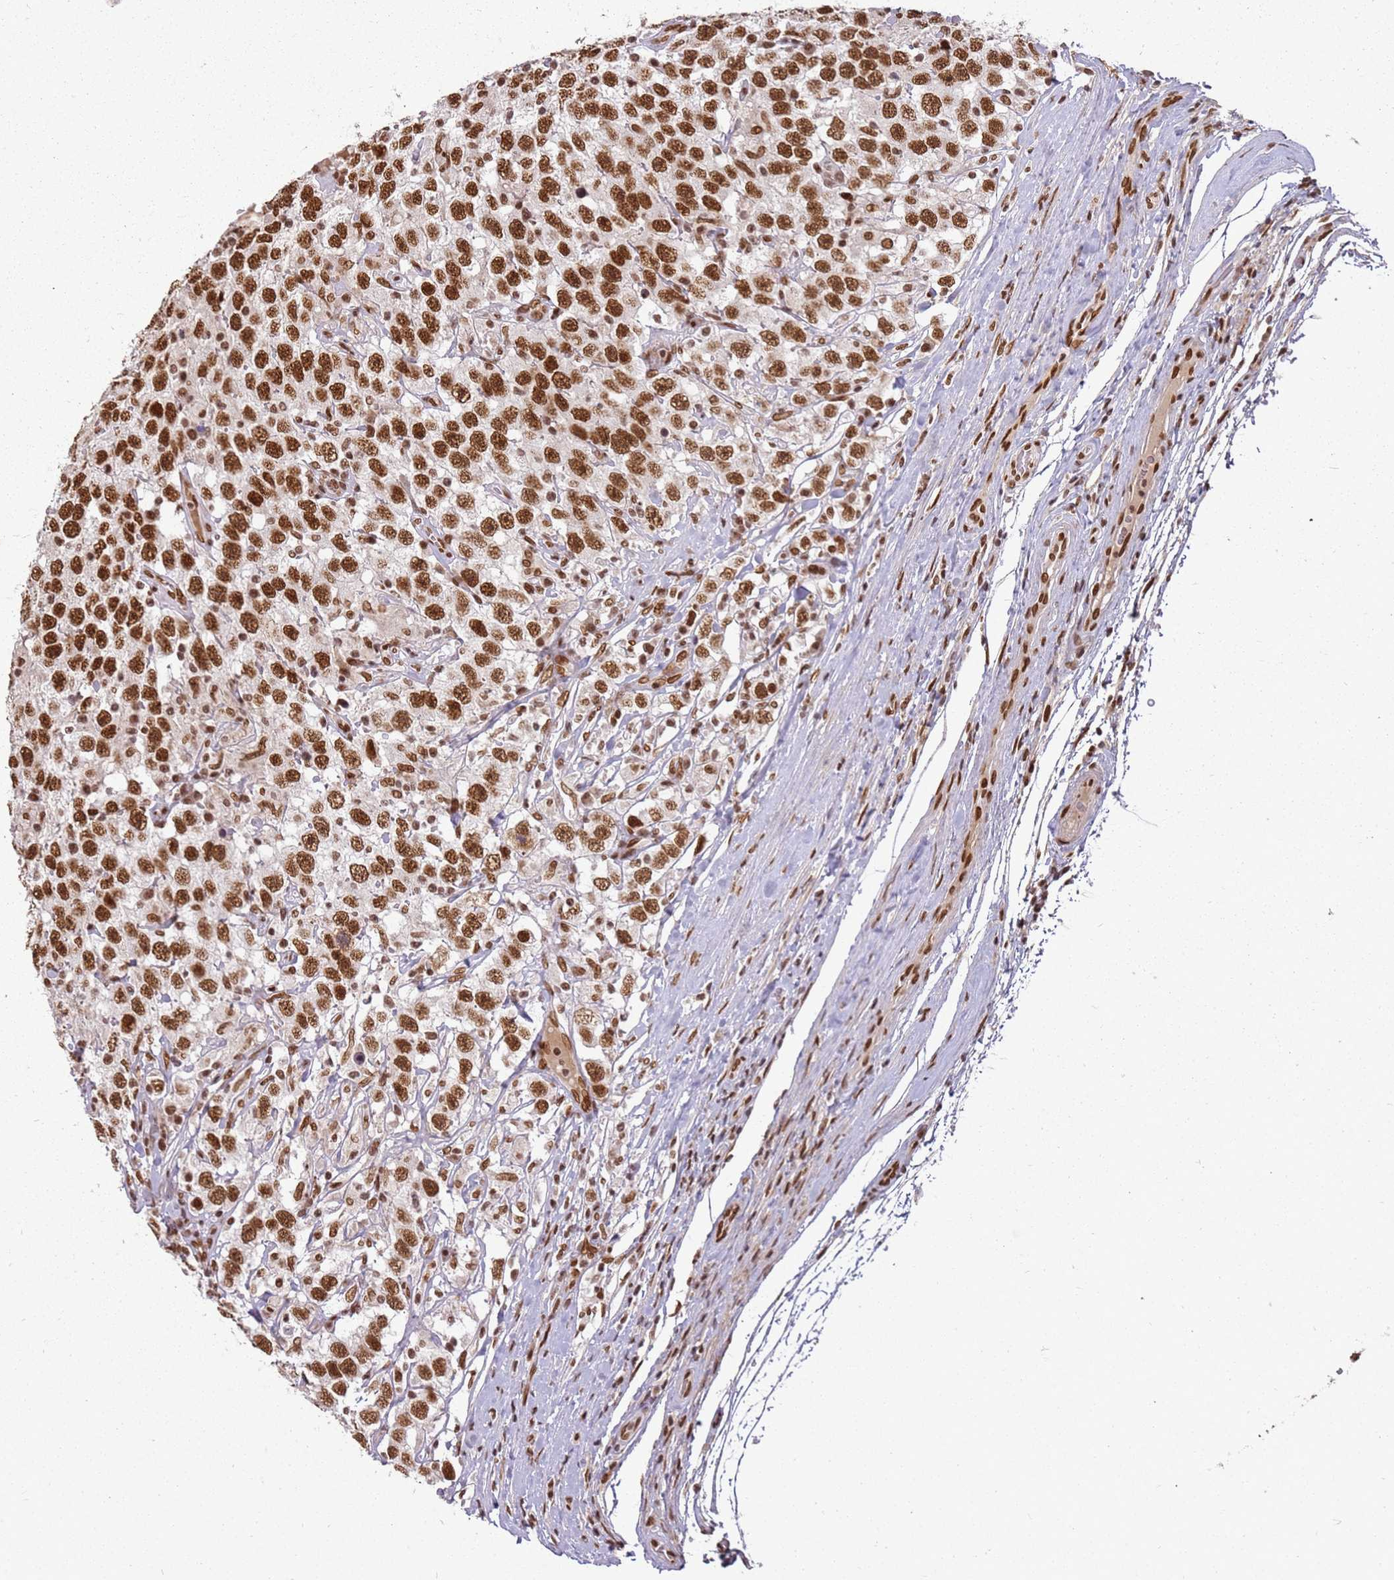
{"staining": {"intensity": "strong", "quantity": ">75%", "location": "nuclear"}, "tissue": "testis cancer", "cell_type": "Tumor cells", "image_type": "cancer", "snomed": [{"axis": "morphology", "description": "Seminoma, NOS"}, {"axis": "topography", "description": "Testis"}], "caption": "Testis cancer tissue reveals strong nuclear staining in approximately >75% of tumor cells, visualized by immunohistochemistry.", "gene": "TENT4A", "patient": {"sex": "male", "age": 41}}